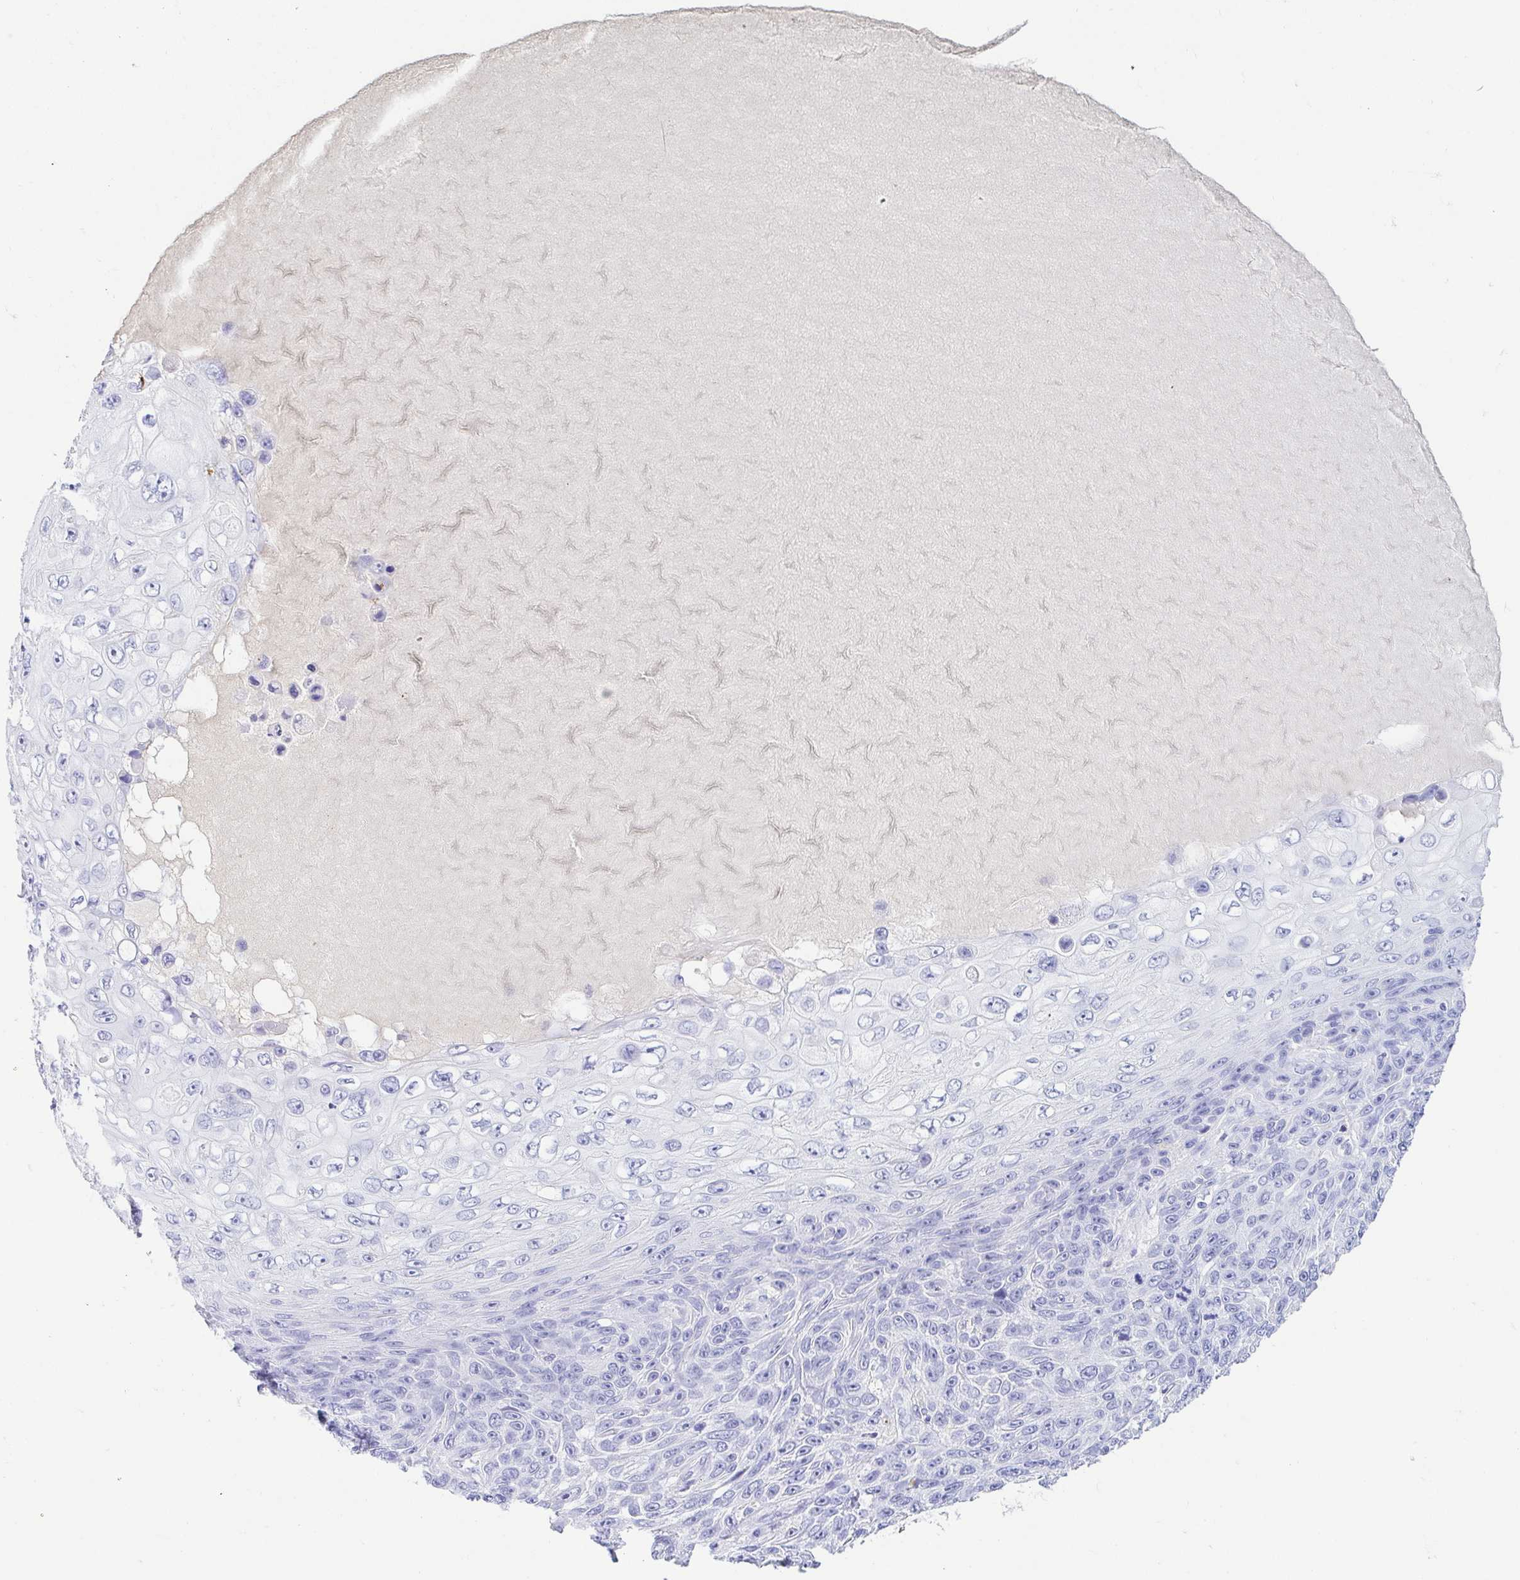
{"staining": {"intensity": "weak", "quantity": "<25%", "location": "nuclear"}, "tissue": "skin cancer", "cell_type": "Tumor cells", "image_type": "cancer", "snomed": [{"axis": "morphology", "description": "Squamous cell carcinoma, NOS"}, {"axis": "topography", "description": "Skin"}], "caption": "Skin squamous cell carcinoma was stained to show a protein in brown. There is no significant expression in tumor cells. (Stains: DAB immunohistochemistry with hematoxylin counter stain, Microscopy: brightfield microscopy at high magnification).", "gene": "GKN1", "patient": {"sex": "male", "age": 82}}